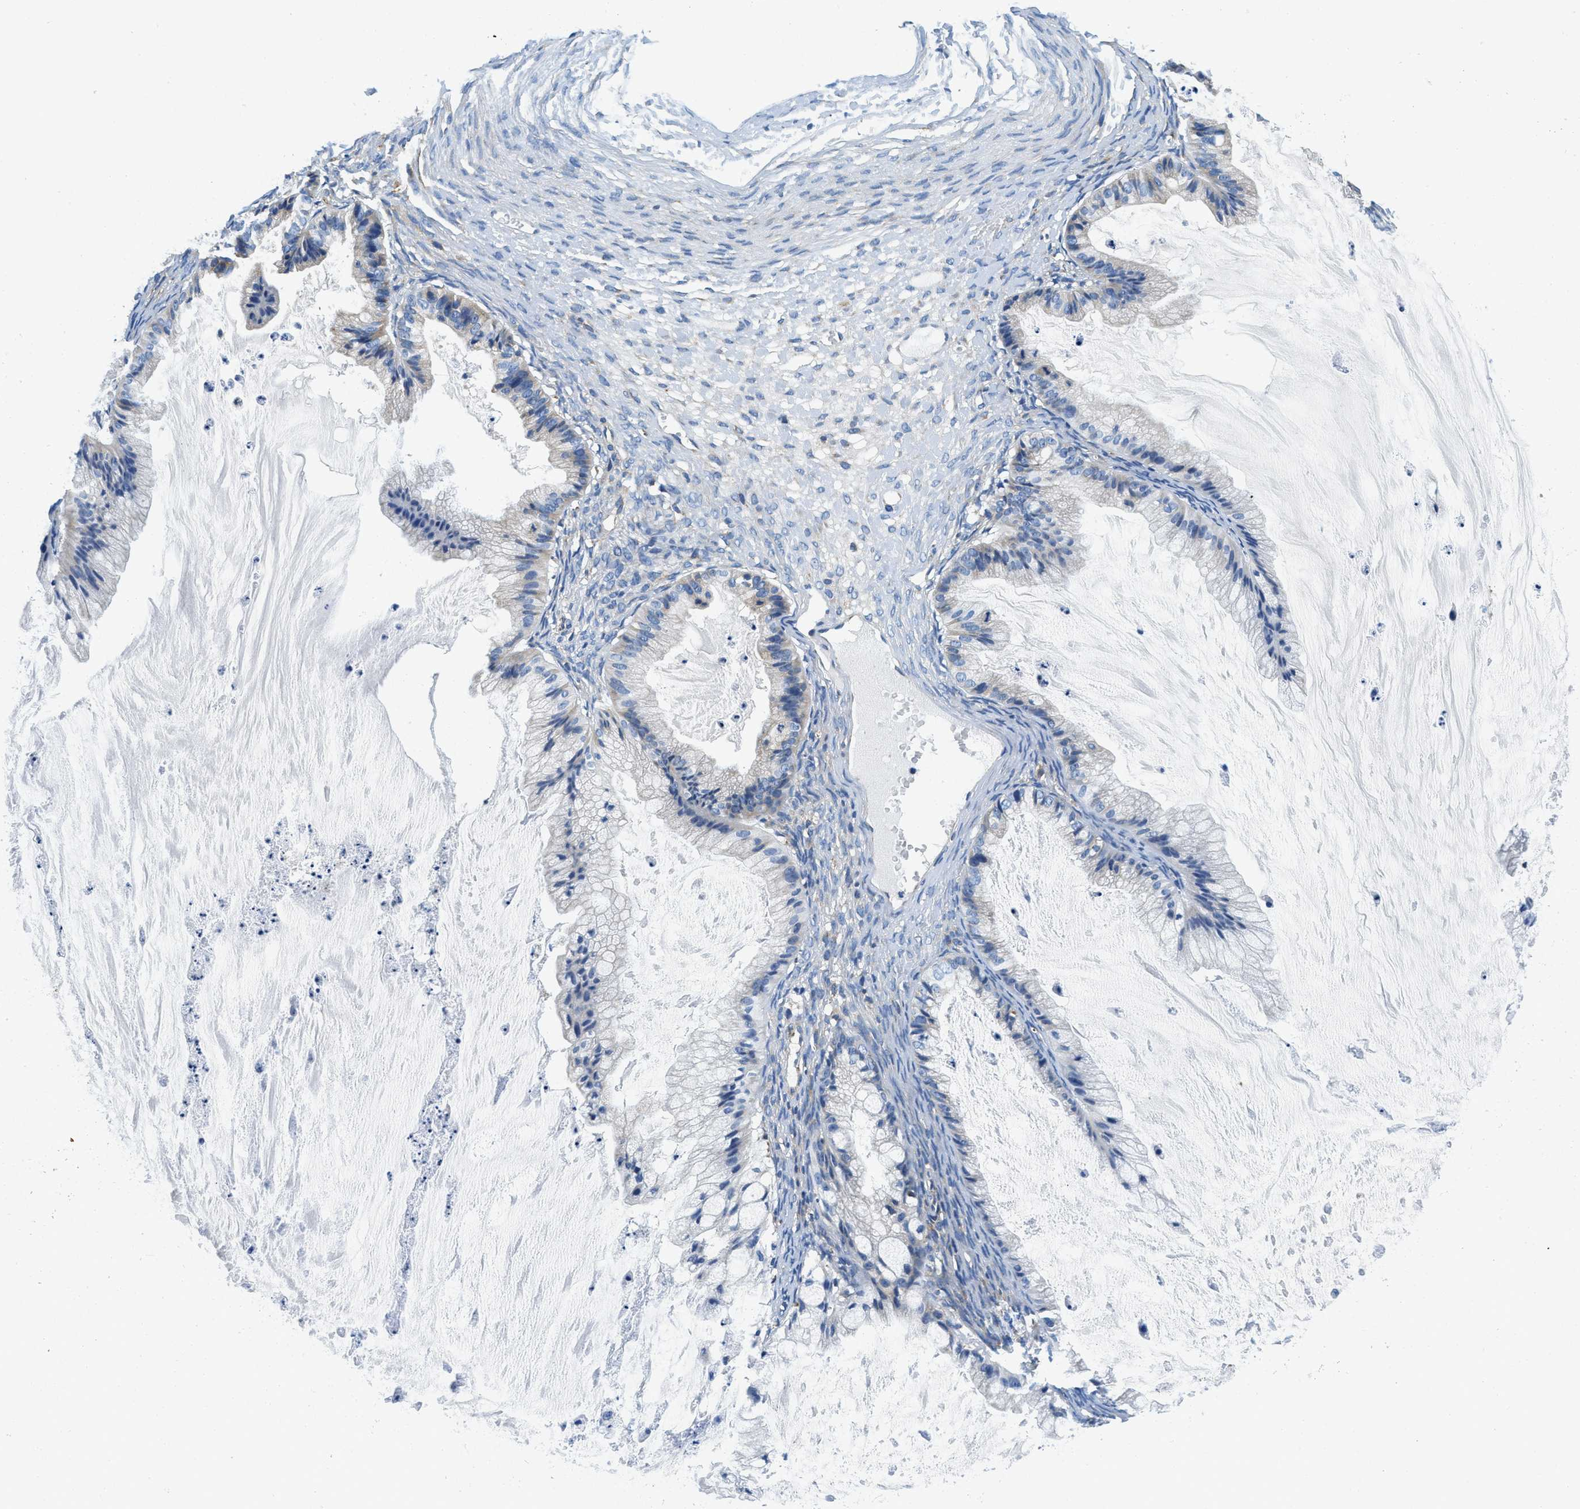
{"staining": {"intensity": "negative", "quantity": "none", "location": "none"}, "tissue": "ovarian cancer", "cell_type": "Tumor cells", "image_type": "cancer", "snomed": [{"axis": "morphology", "description": "Cystadenocarcinoma, mucinous, NOS"}, {"axis": "topography", "description": "Ovary"}], "caption": "Mucinous cystadenocarcinoma (ovarian) was stained to show a protein in brown. There is no significant staining in tumor cells.", "gene": "SAMD4B", "patient": {"sex": "female", "age": 57}}